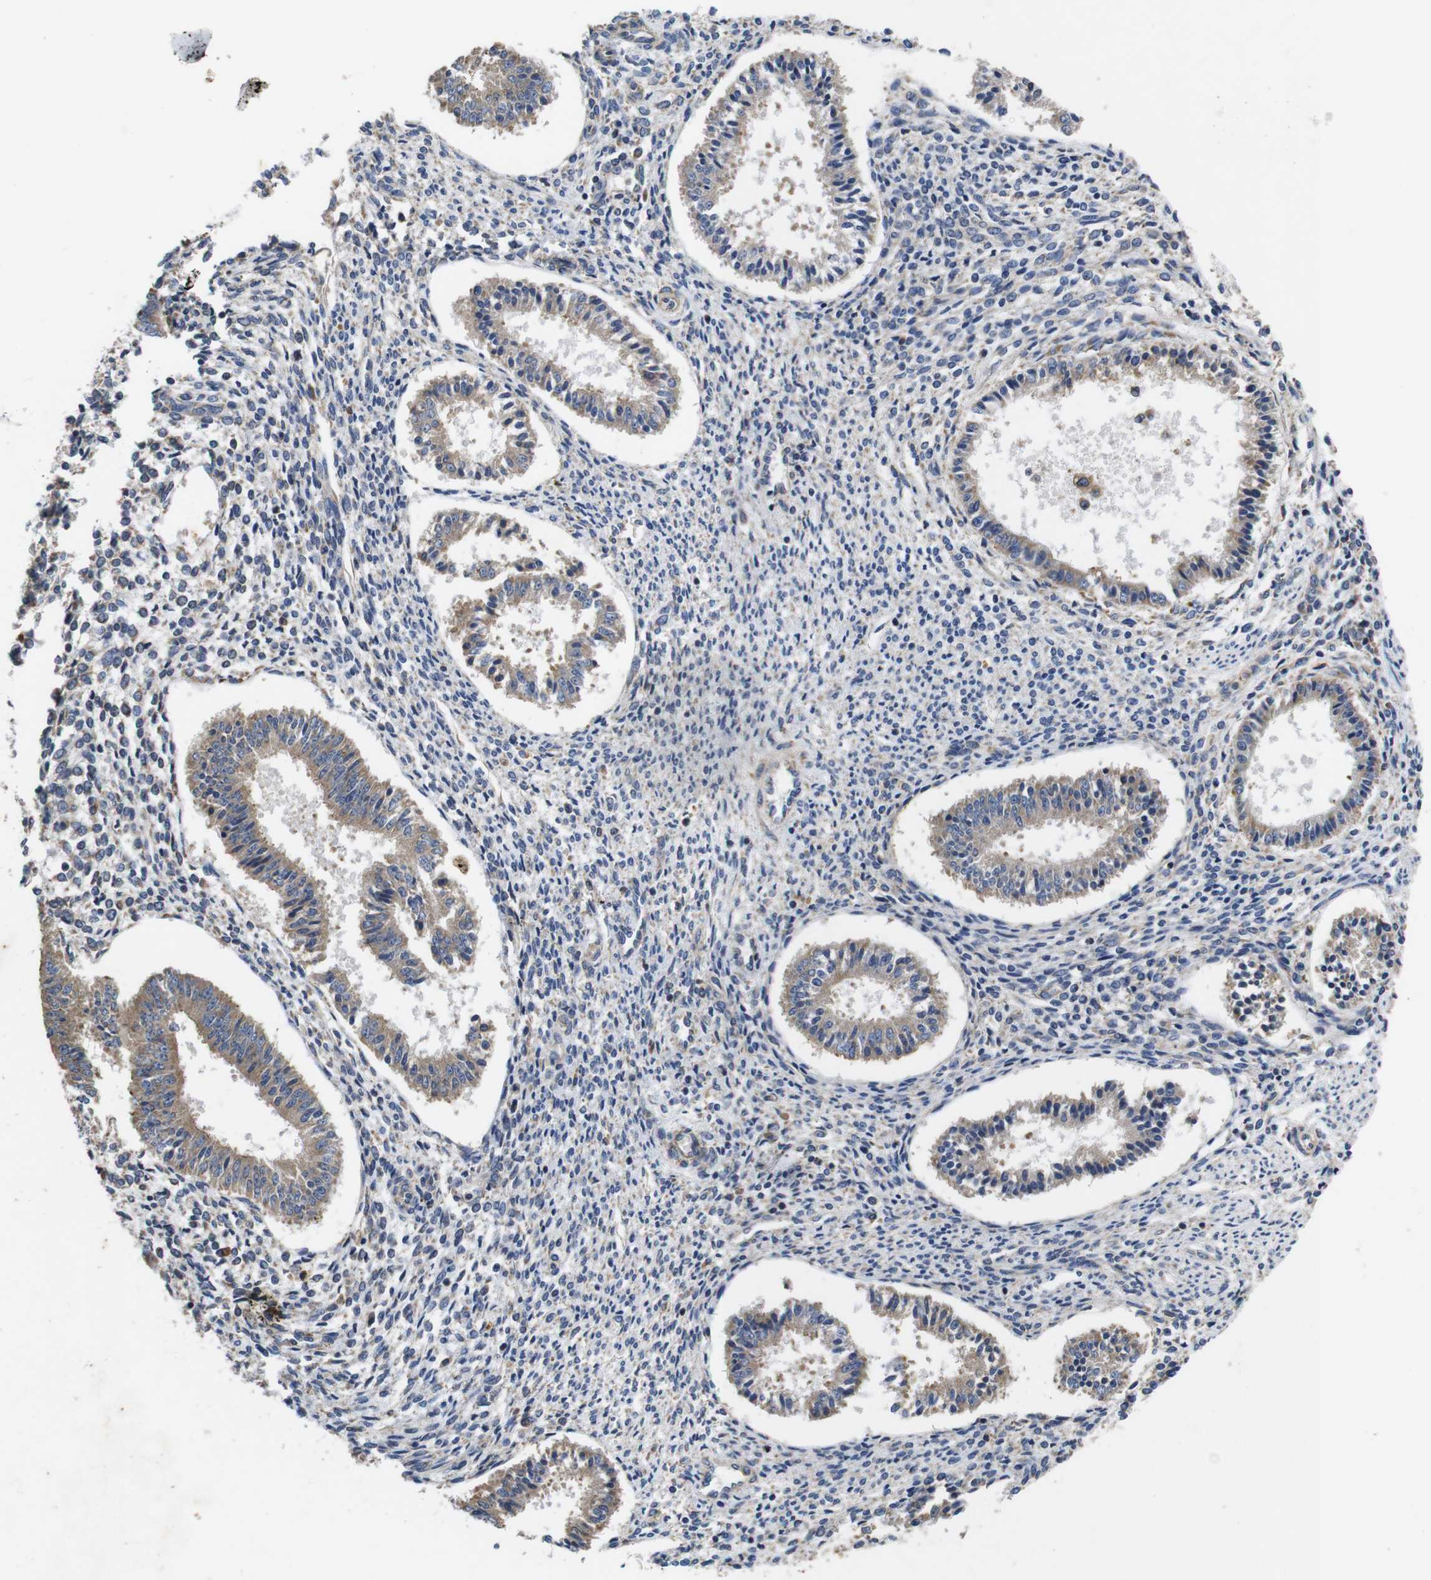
{"staining": {"intensity": "negative", "quantity": "none", "location": "none"}, "tissue": "endometrium", "cell_type": "Cells in endometrial stroma", "image_type": "normal", "snomed": [{"axis": "morphology", "description": "Normal tissue, NOS"}, {"axis": "topography", "description": "Endometrium"}], "caption": "Cells in endometrial stroma show no significant protein positivity in normal endometrium. (DAB immunohistochemistry (IHC), high magnification).", "gene": "MARCHF7", "patient": {"sex": "female", "age": 35}}